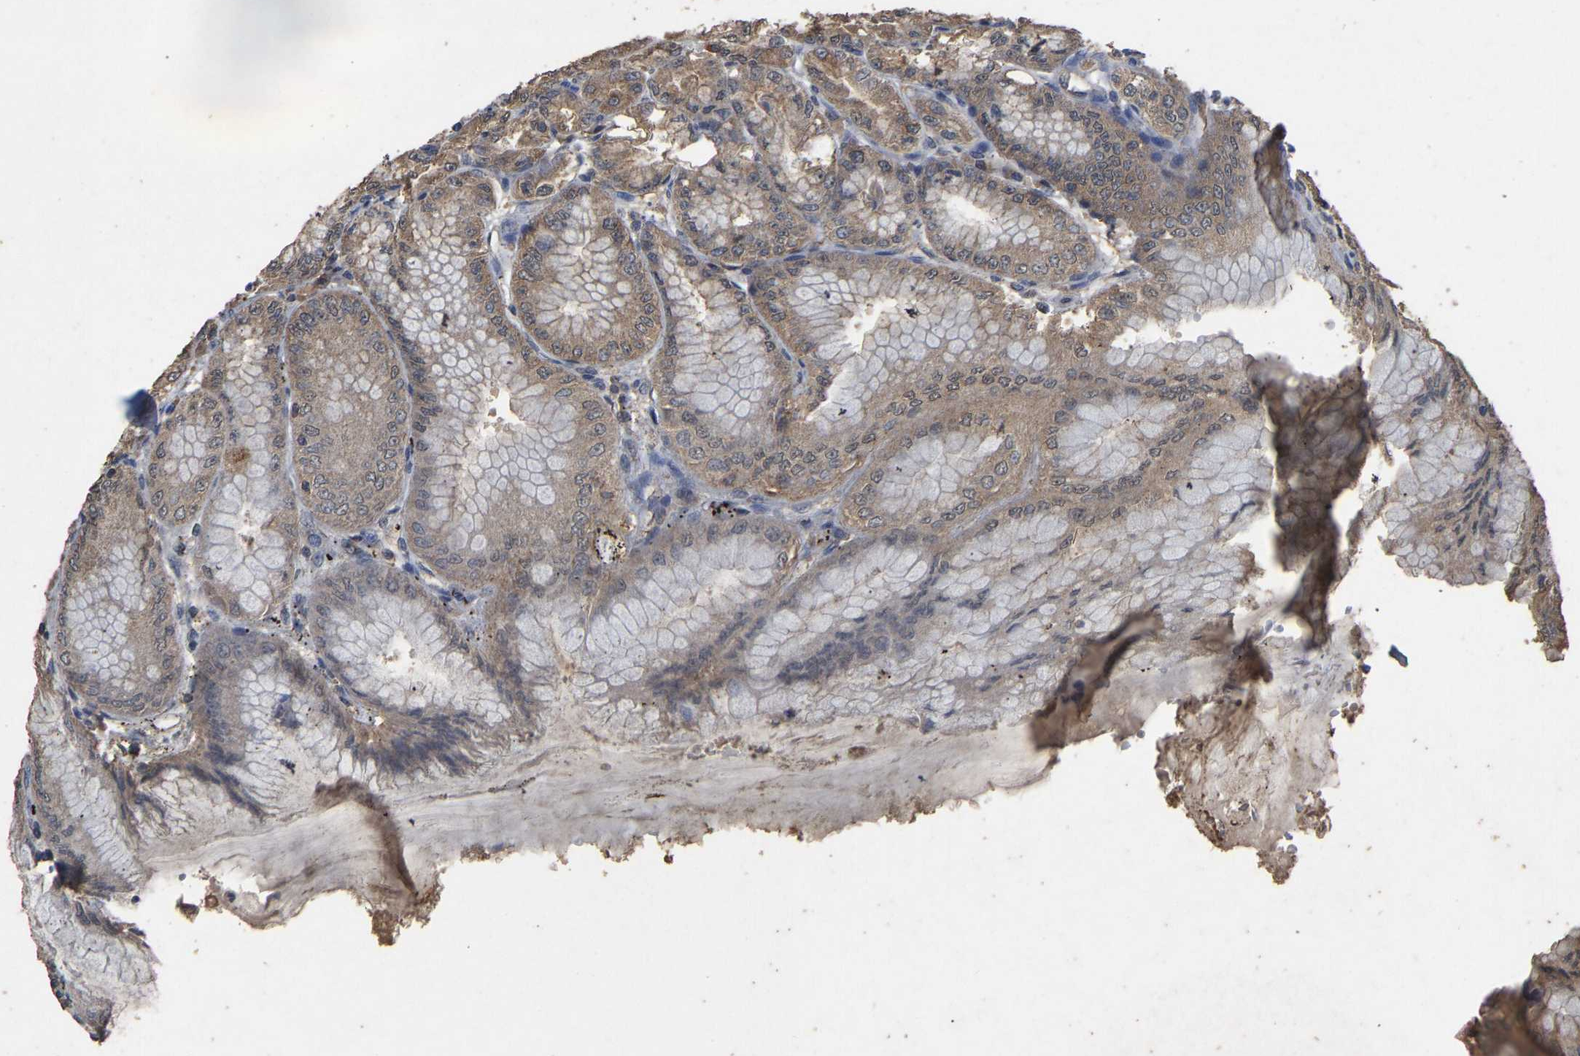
{"staining": {"intensity": "moderate", "quantity": ">75%", "location": "cytoplasmic/membranous"}, "tissue": "stomach", "cell_type": "Glandular cells", "image_type": "normal", "snomed": [{"axis": "morphology", "description": "Normal tissue, NOS"}, {"axis": "topography", "description": "Stomach, lower"}], "caption": "Immunohistochemical staining of unremarkable stomach shows >75% levels of moderate cytoplasmic/membranous protein expression in approximately >75% of glandular cells. The staining is performed using DAB (3,3'-diaminobenzidine) brown chromogen to label protein expression. The nuclei are counter-stained blue using hematoxylin.", "gene": "CIDEC", "patient": {"sex": "male", "age": 71}}